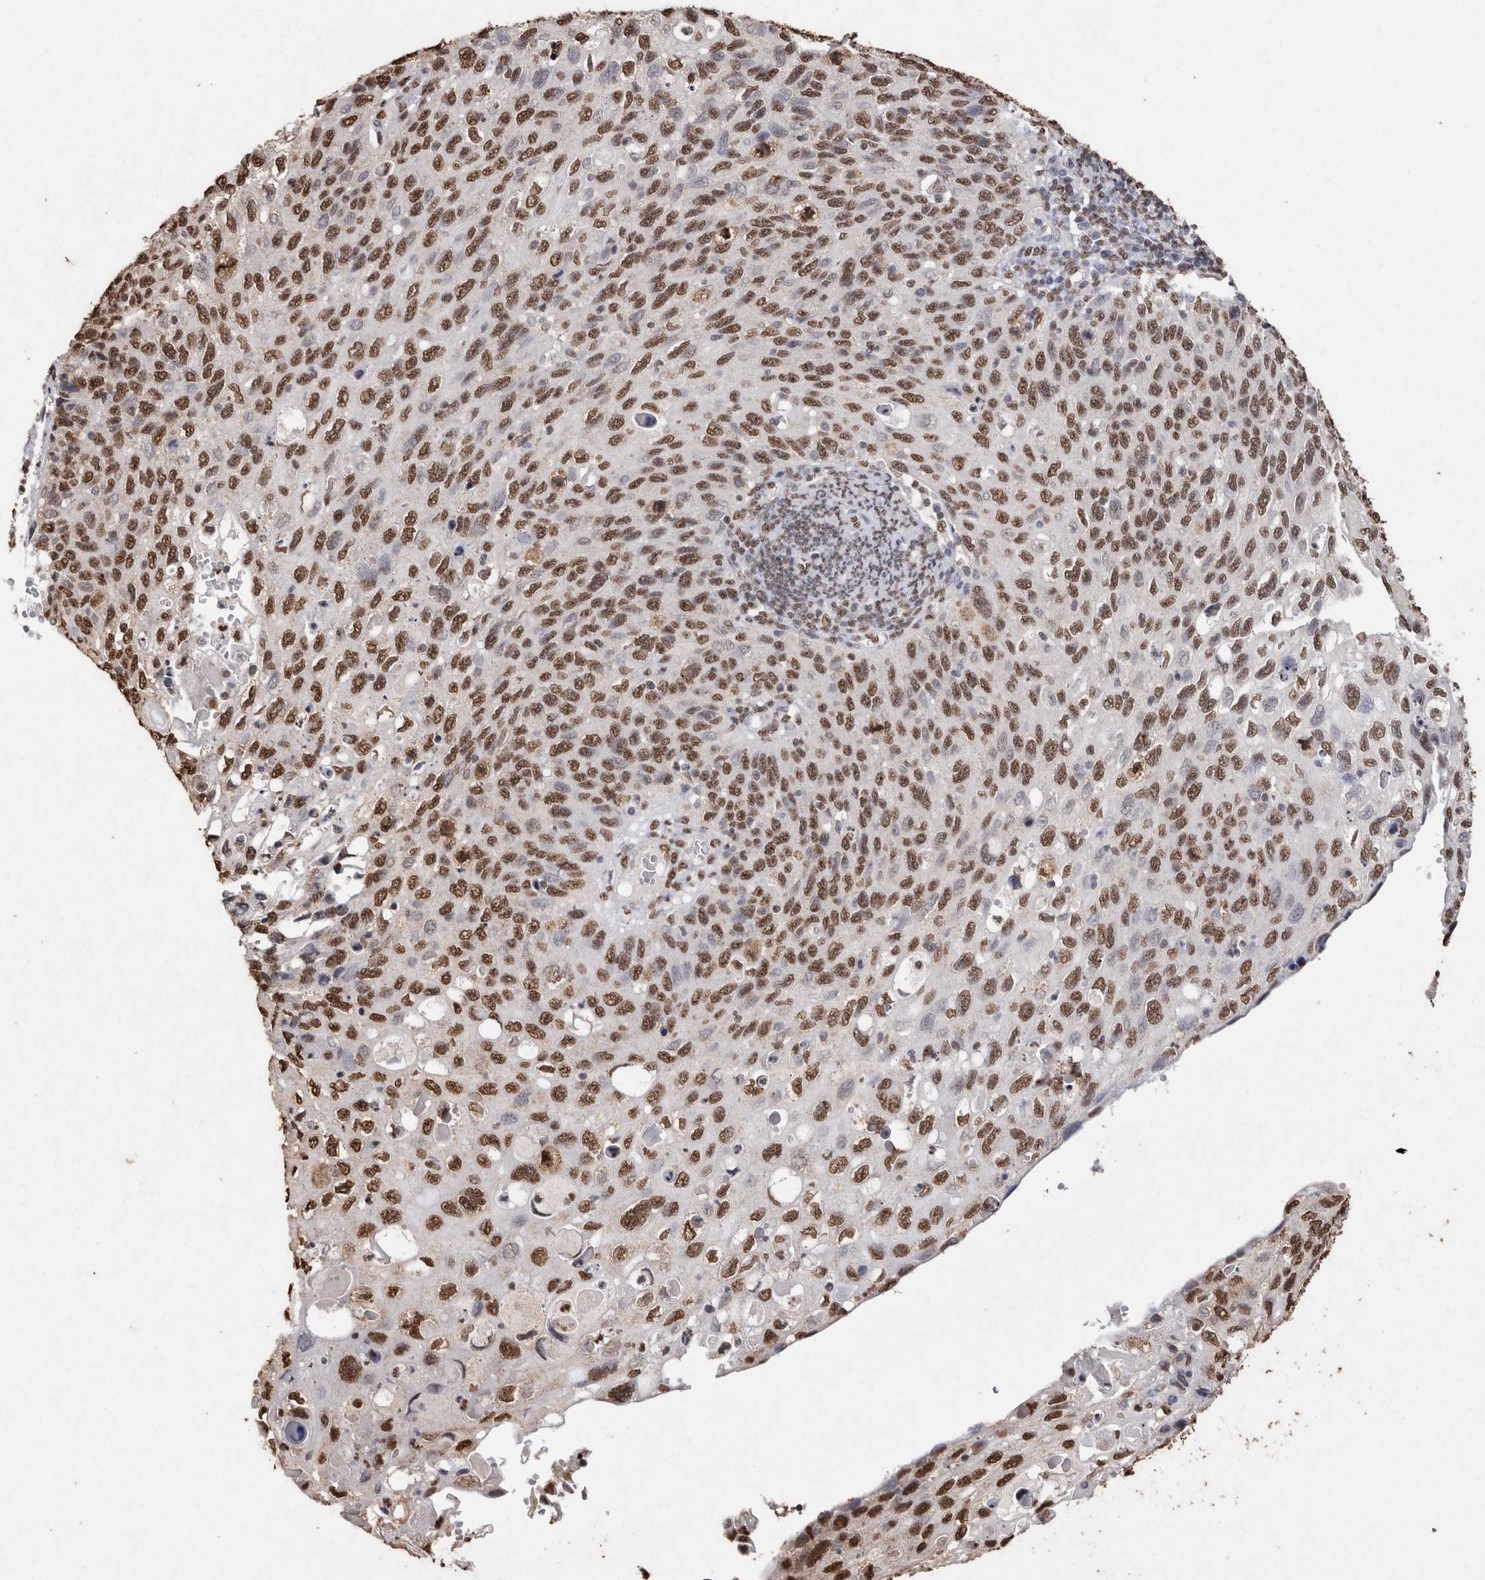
{"staining": {"intensity": "strong", "quantity": ">75%", "location": "nuclear"}, "tissue": "cervical cancer", "cell_type": "Tumor cells", "image_type": "cancer", "snomed": [{"axis": "morphology", "description": "Squamous cell carcinoma, NOS"}, {"axis": "topography", "description": "Cervix"}], "caption": "Cervical cancer tissue displays strong nuclear staining in approximately >75% of tumor cells", "gene": "NTHL1", "patient": {"sex": "female", "age": 70}}